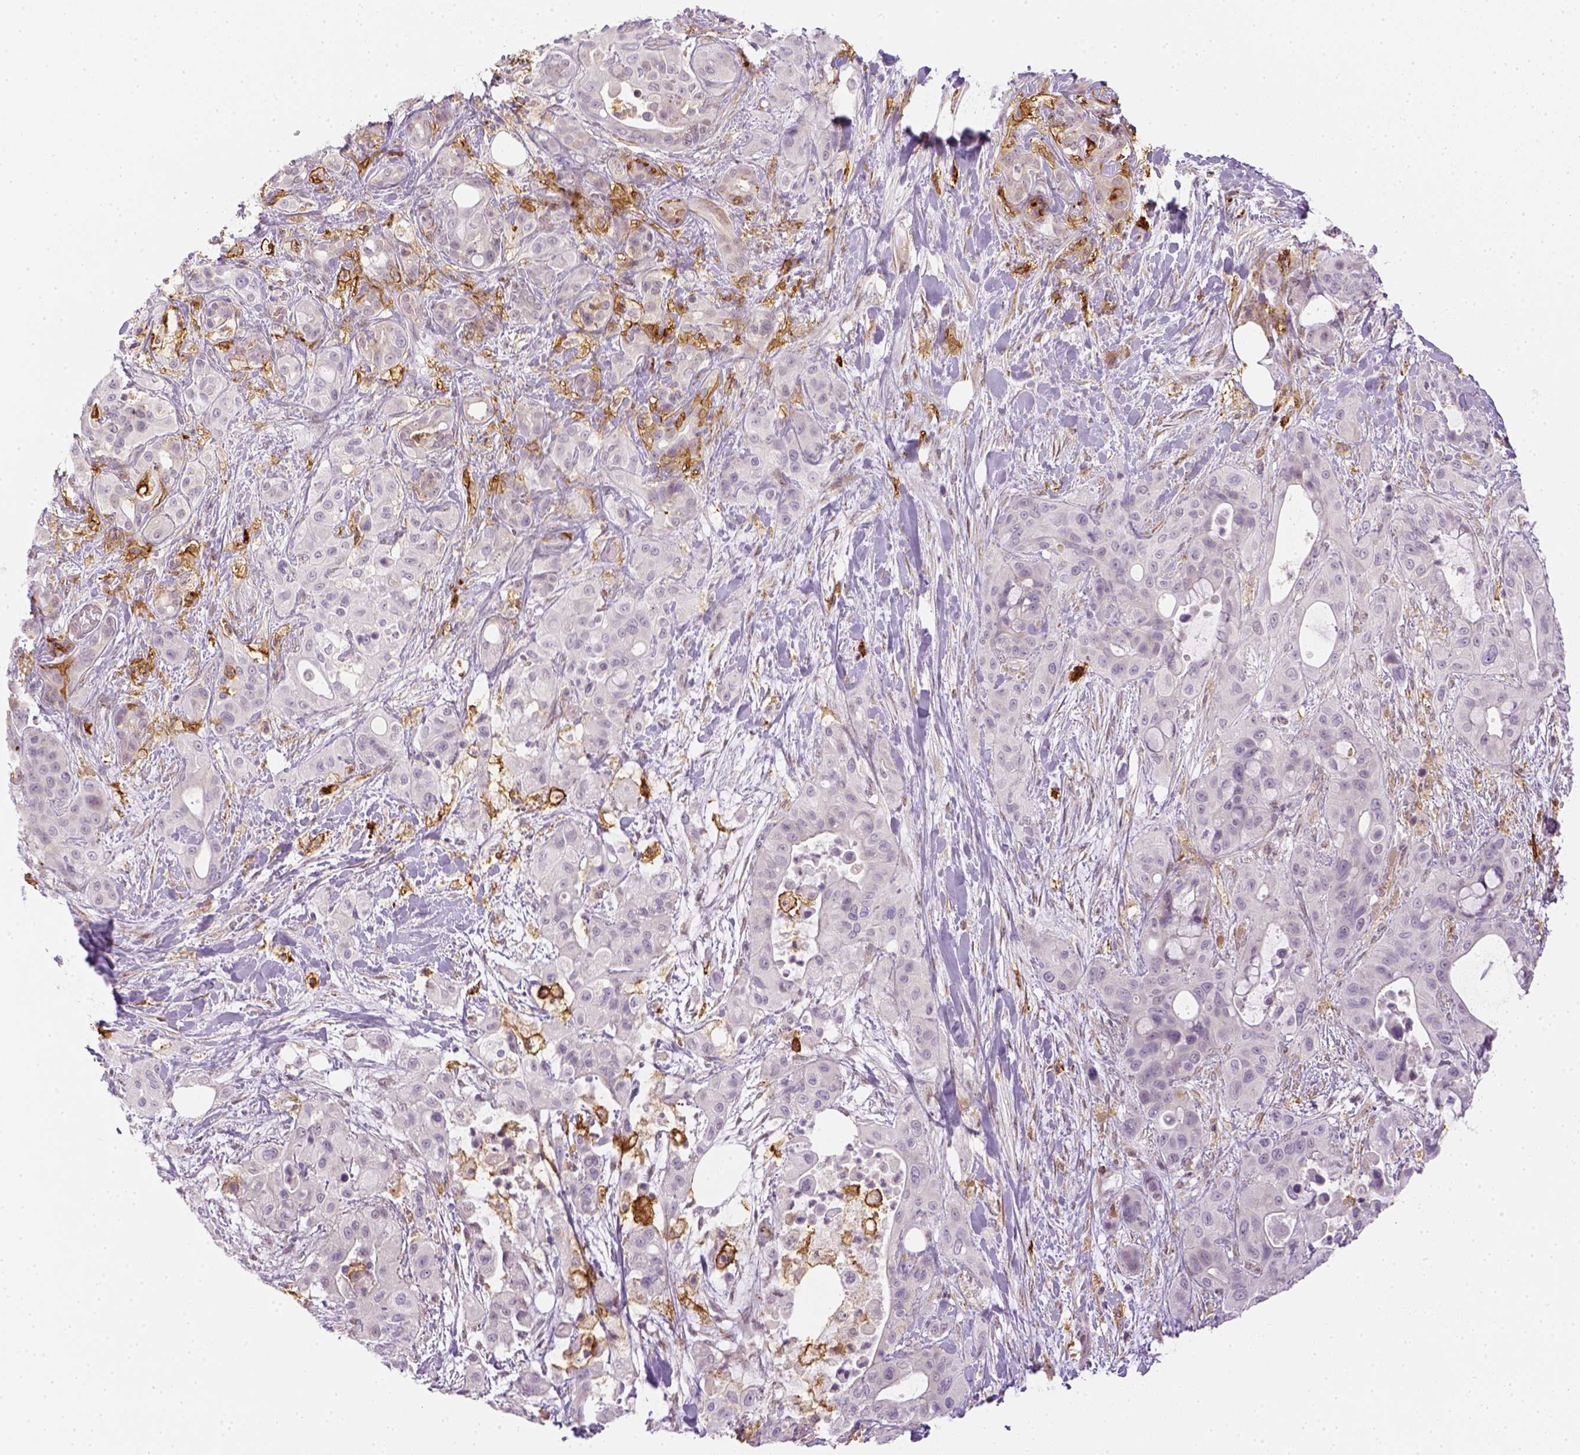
{"staining": {"intensity": "negative", "quantity": "none", "location": "none"}, "tissue": "pancreatic cancer", "cell_type": "Tumor cells", "image_type": "cancer", "snomed": [{"axis": "morphology", "description": "Adenocarcinoma, NOS"}, {"axis": "topography", "description": "Pancreas"}], "caption": "Immunohistochemical staining of human pancreatic cancer (adenocarcinoma) displays no significant positivity in tumor cells.", "gene": "CD14", "patient": {"sex": "male", "age": 71}}